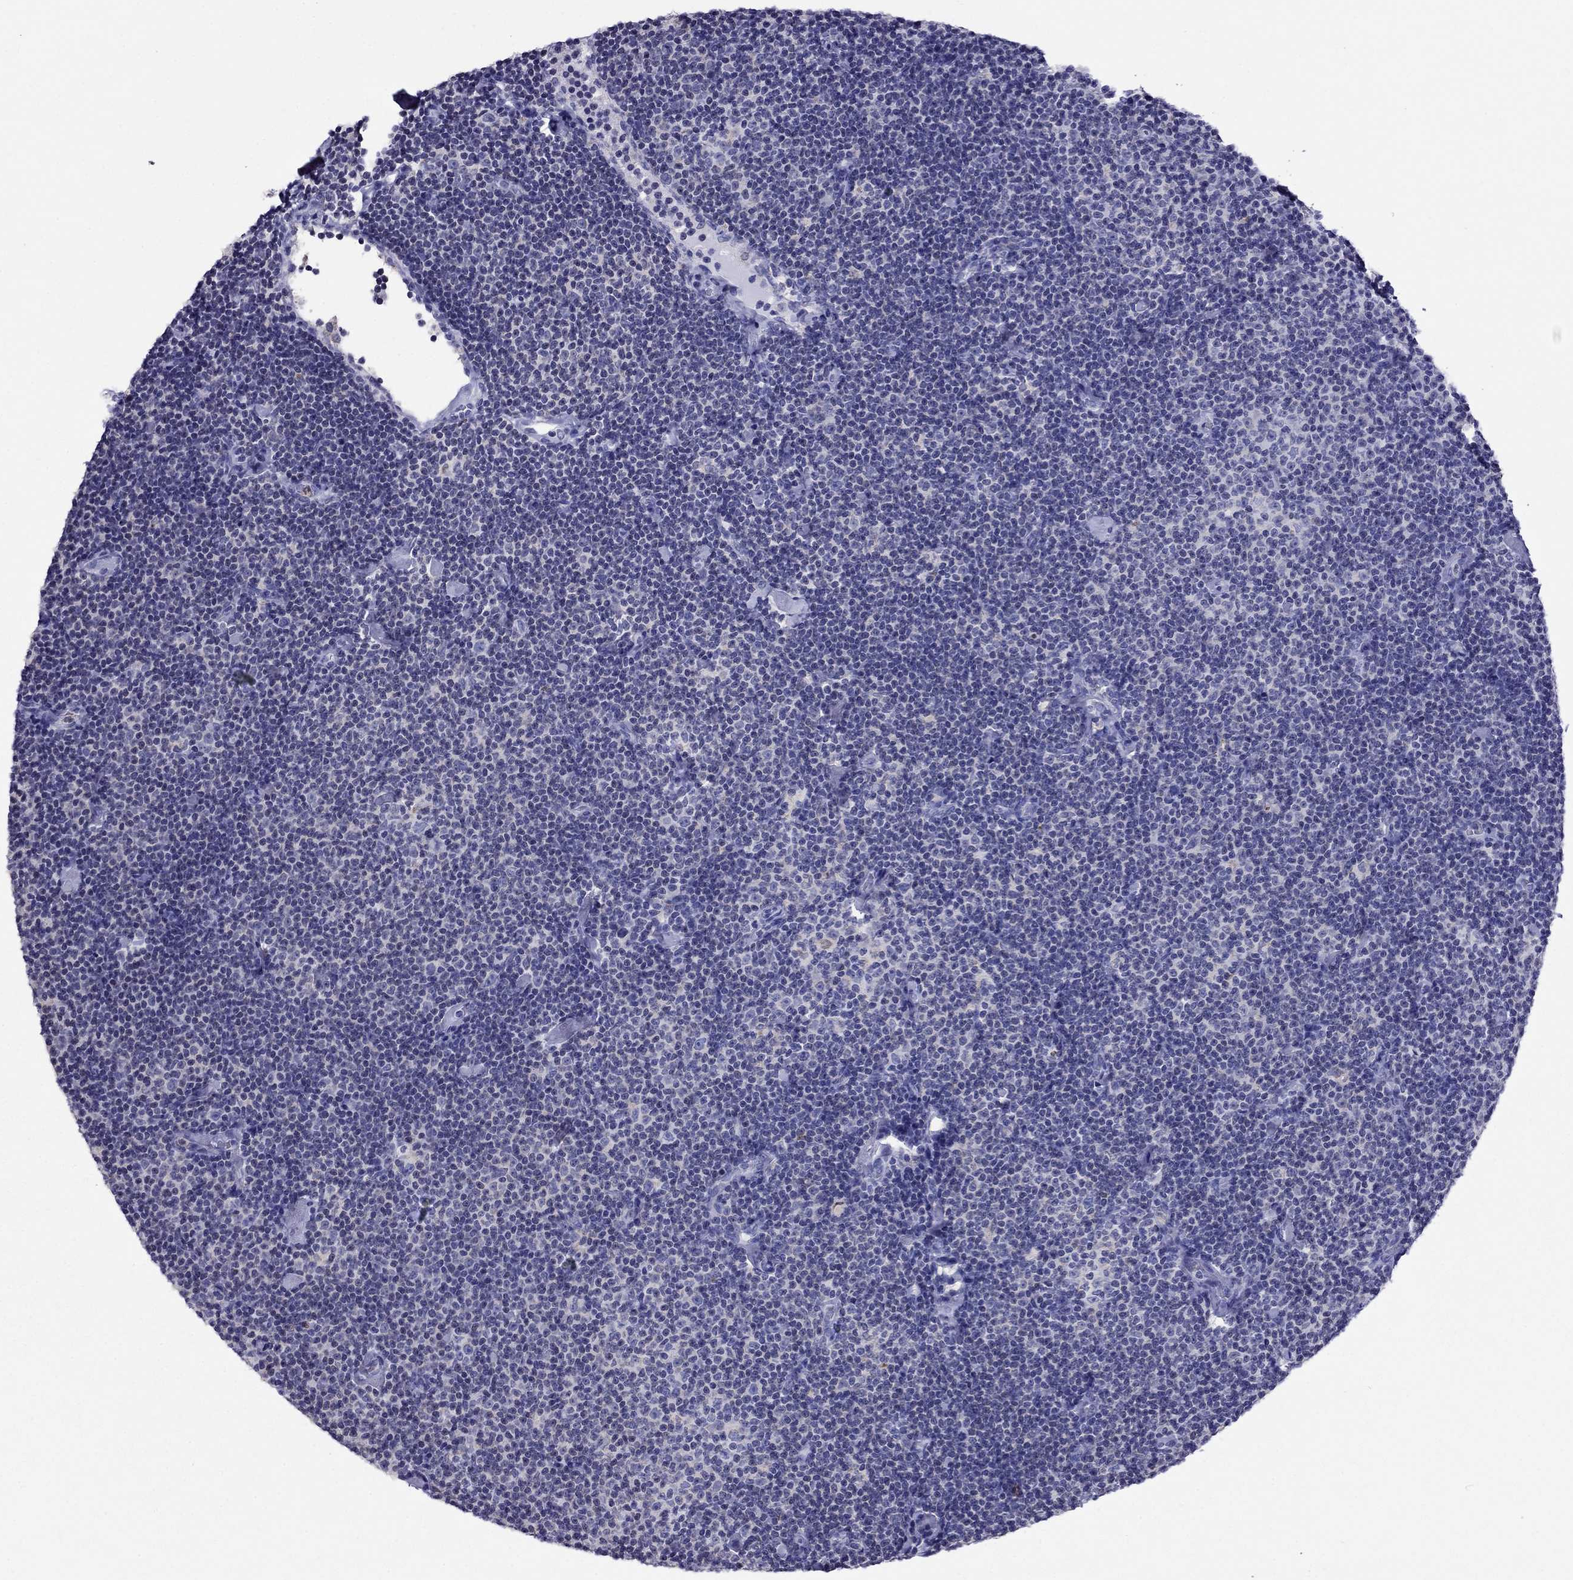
{"staining": {"intensity": "negative", "quantity": "none", "location": "none"}, "tissue": "lymphoma", "cell_type": "Tumor cells", "image_type": "cancer", "snomed": [{"axis": "morphology", "description": "Malignant lymphoma, non-Hodgkin's type, Low grade"}, {"axis": "topography", "description": "Lymph node"}], "caption": "Immunohistochemical staining of lymphoma displays no significant expression in tumor cells. The staining was performed using DAB to visualize the protein expression in brown, while the nuclei were stained in blue with hematoxylin (Magnification: 20x).", "gene": "SCG2", "patient": {"sex": "male", "age": 81}}